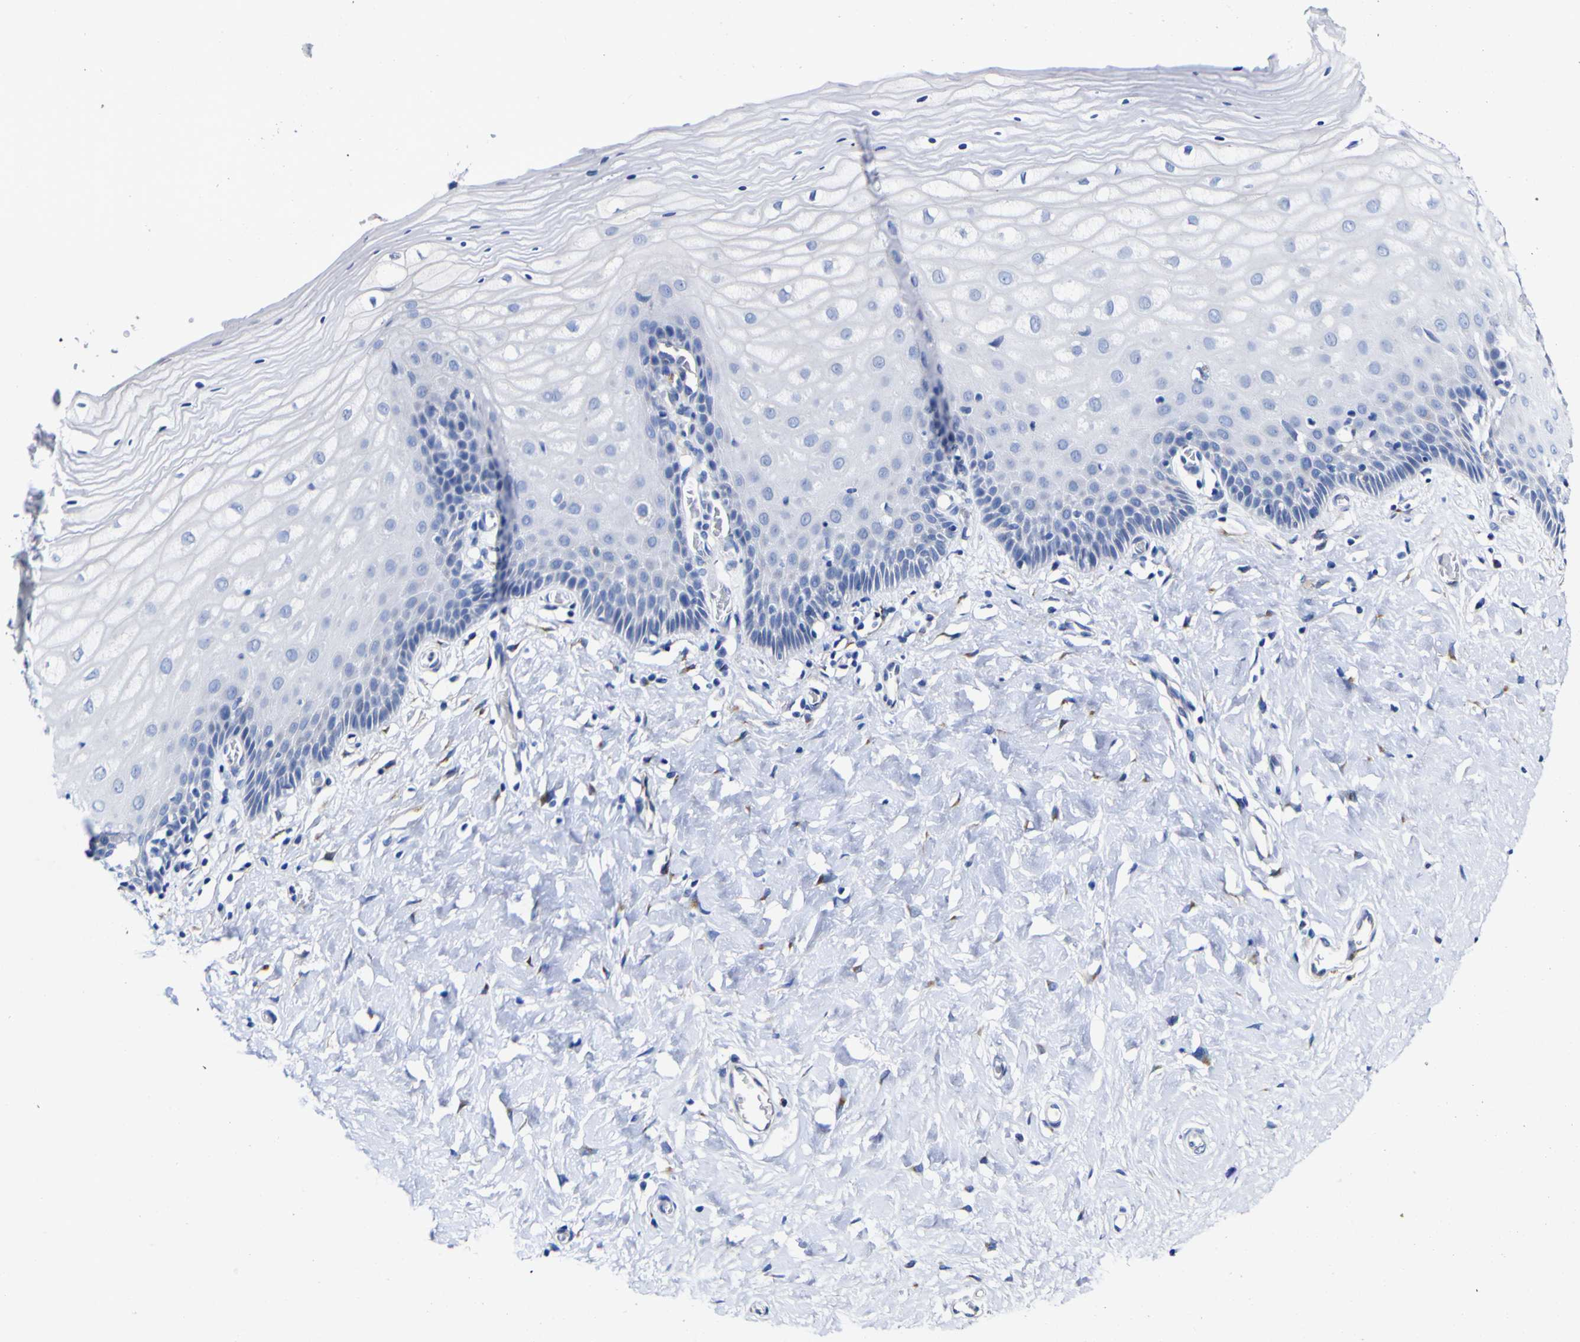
{"staining": {"intensity": "moderate", "quantity": ">75%", "location": "cytoplasmic/membranous"}, "tissue": "cervix", "cell_type": "Glandular cells", "image_type": "normal", "snomed": [{"axis": "morphology", "description": "Normal tissue, NOS"}, {"axis": "topography", "description": "Cervix"}], "caption": "A high-resolution histopathology image shows immunohistochemistry staining of unremarkable cervix, which demonstrates moderate cytoplasmic/membranous expression in approximately >75% of glandular cells.", "gene": "GOLM1", "patient": {"sex": "female", "age": 55}}